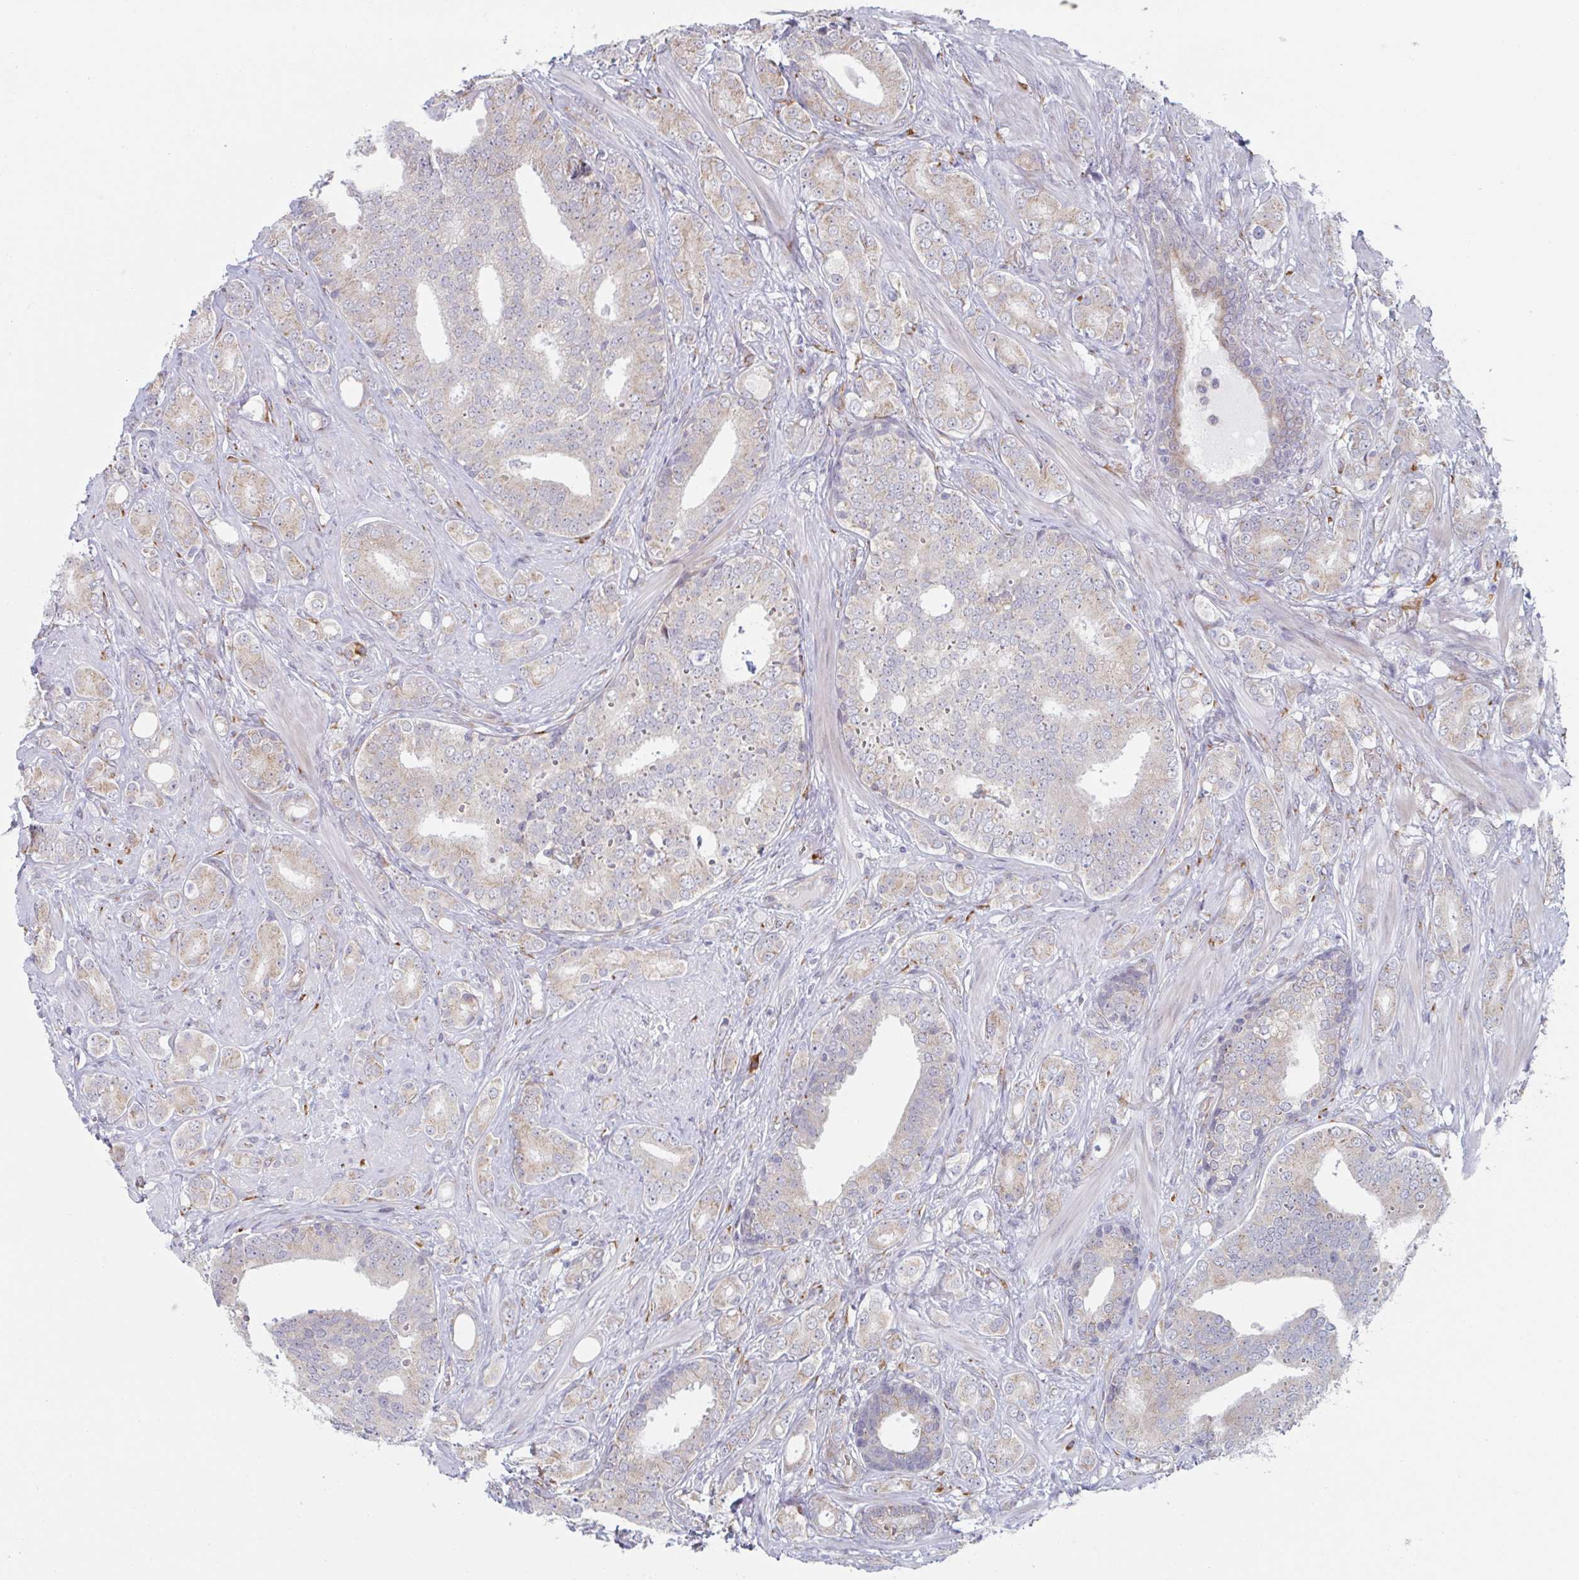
{"staining": {"intensity": "weak", "quantity": ">75%", "location": "cytoplasmic/membranous"}, "tissue": "prostate cancer", "cell_type": "Tumor cells", "image_type": "cancer", "snomed": [{"axis": "morphology", "description": "Adenocarcinoma, High grade"}, {"axis": "topography", "description": "Prostate"}], "caption": "High-power microscopy captured an immunohistochemistry image of prostate cancer (adenocarcinoma (high-grade)), revealing weak cytoplasmic/membranous expression in about >75% of tumor cells. The staining is performed using DAB (3,3'-diaminobenzidine) brown chromogen to label protein expression. The nuclei are counter-stained blue using hematoxylin.", "gene": "TRAPPC10", "patient": {"sex": "male", "age": 62}}